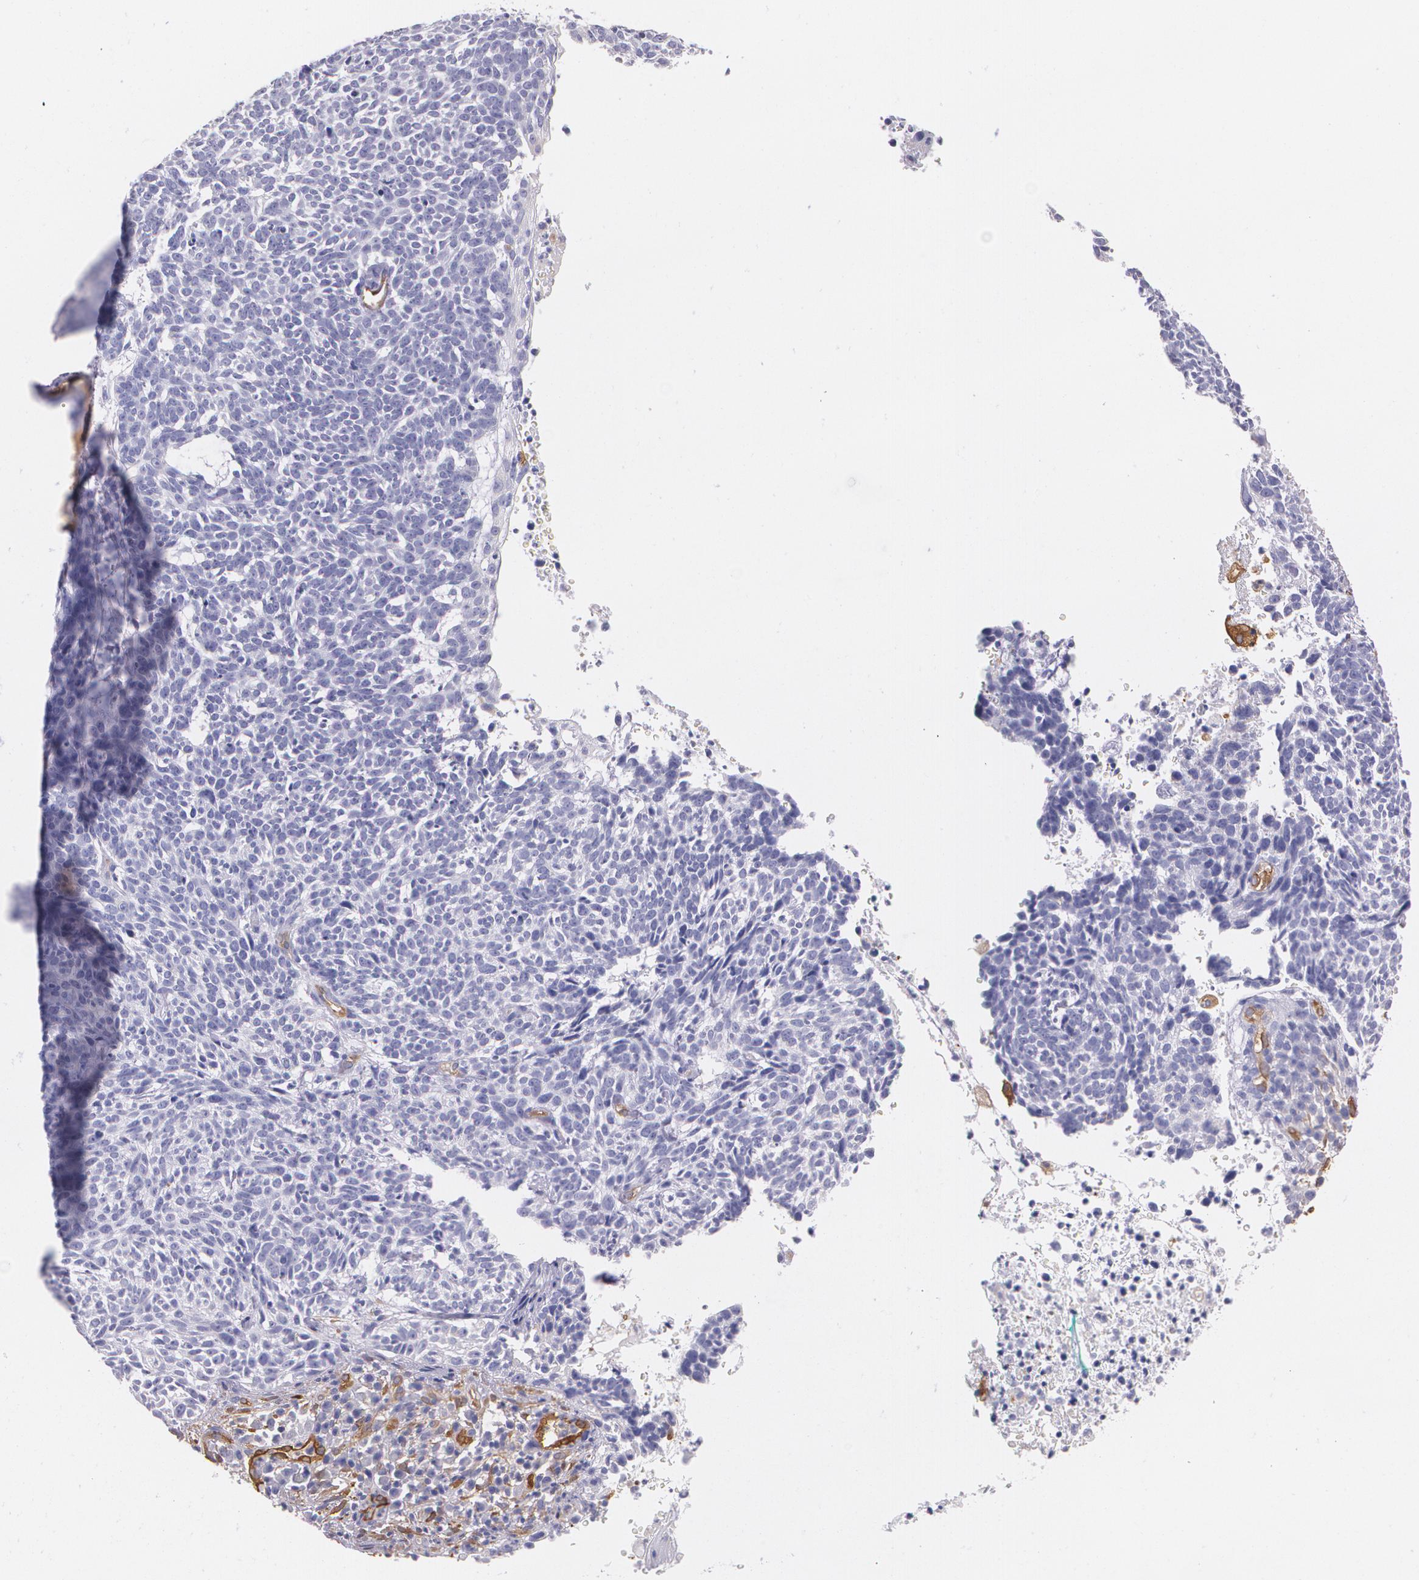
{"staining": {"intensity": "negative", "quantity": "none", "location": "none"}, "tissue": "skin cancer", "cell_type": "Tumor cells", "image_type": "cancer", "snomed": [{"axis": "morphology", "description": "Basal cell carcinoma"}, {"axis": "topography", "description": "Skin"}], "caption": "An immunohistochemistry (IHC) image of skin cancer (basal cell carcinoma) is shown. There is no staining in tumor cells of skin cancer (basal cell carcinoma). Nuclei are stained in blue.", "gene": "MMP2", "patient": {"sex": "female", "age": 89}}